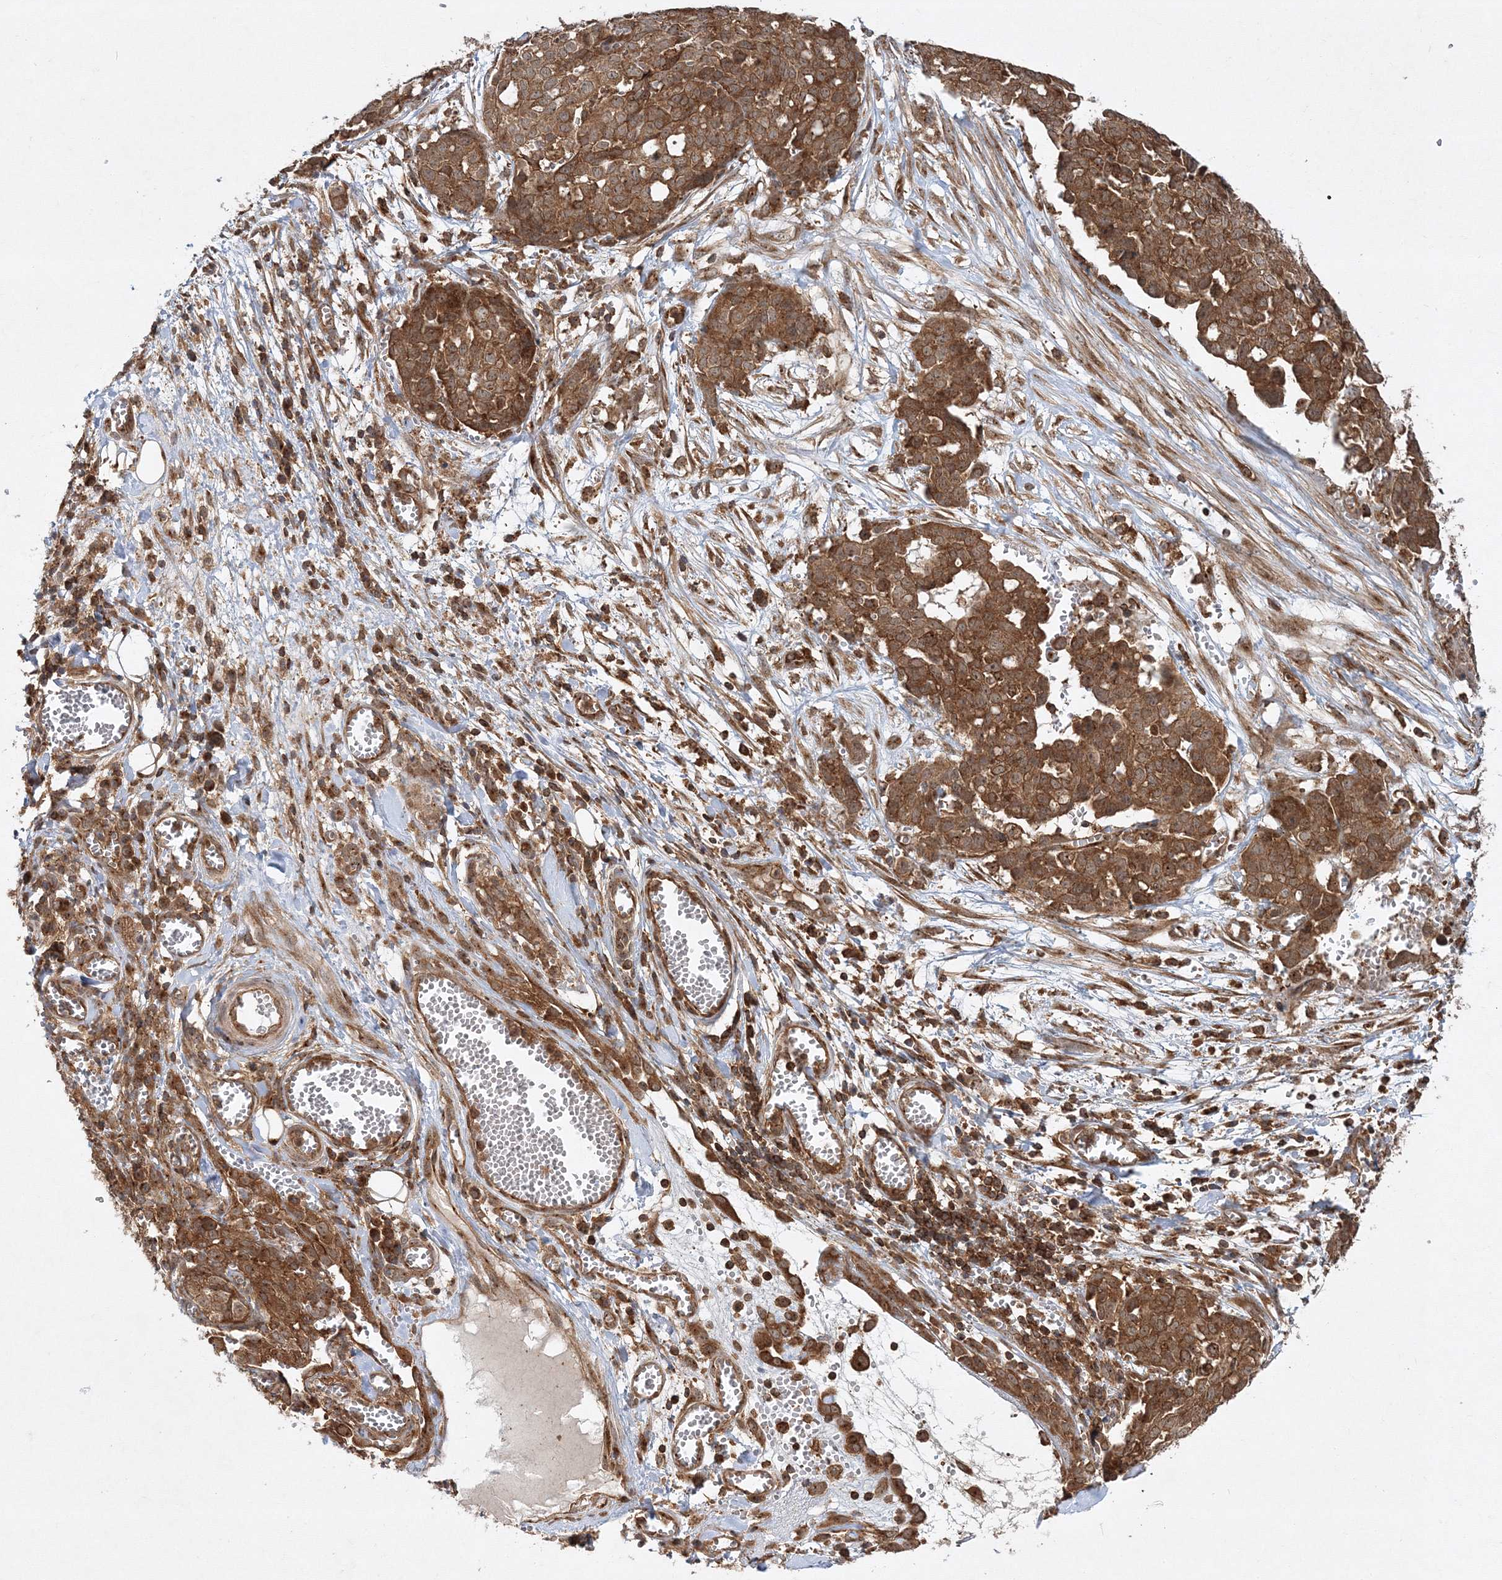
{"staining": {"intensity": "strong", "quantity": ">75%", "location": "cytoplasmic/membranous"}, "tissue": "ovarian cancer", "cell_type": "Tumor cells", "image_type": "cancer", "snomed": [{"axis": "morphology", "description": "Cystadenocarcinoma, serous, NOS"}, {"axis": "topography", "description": "Soft tissue"}, {"axis": "topography", "description": "Ovary"}], "caption": "Human ovarian cancer stained for a protein (brown) demonstrates strong cytoplasmic/membranous positive staining in approximately >75% of tumor cells.", "gene": "WDR37", "patient": {"sex": "female", "age": 57}}